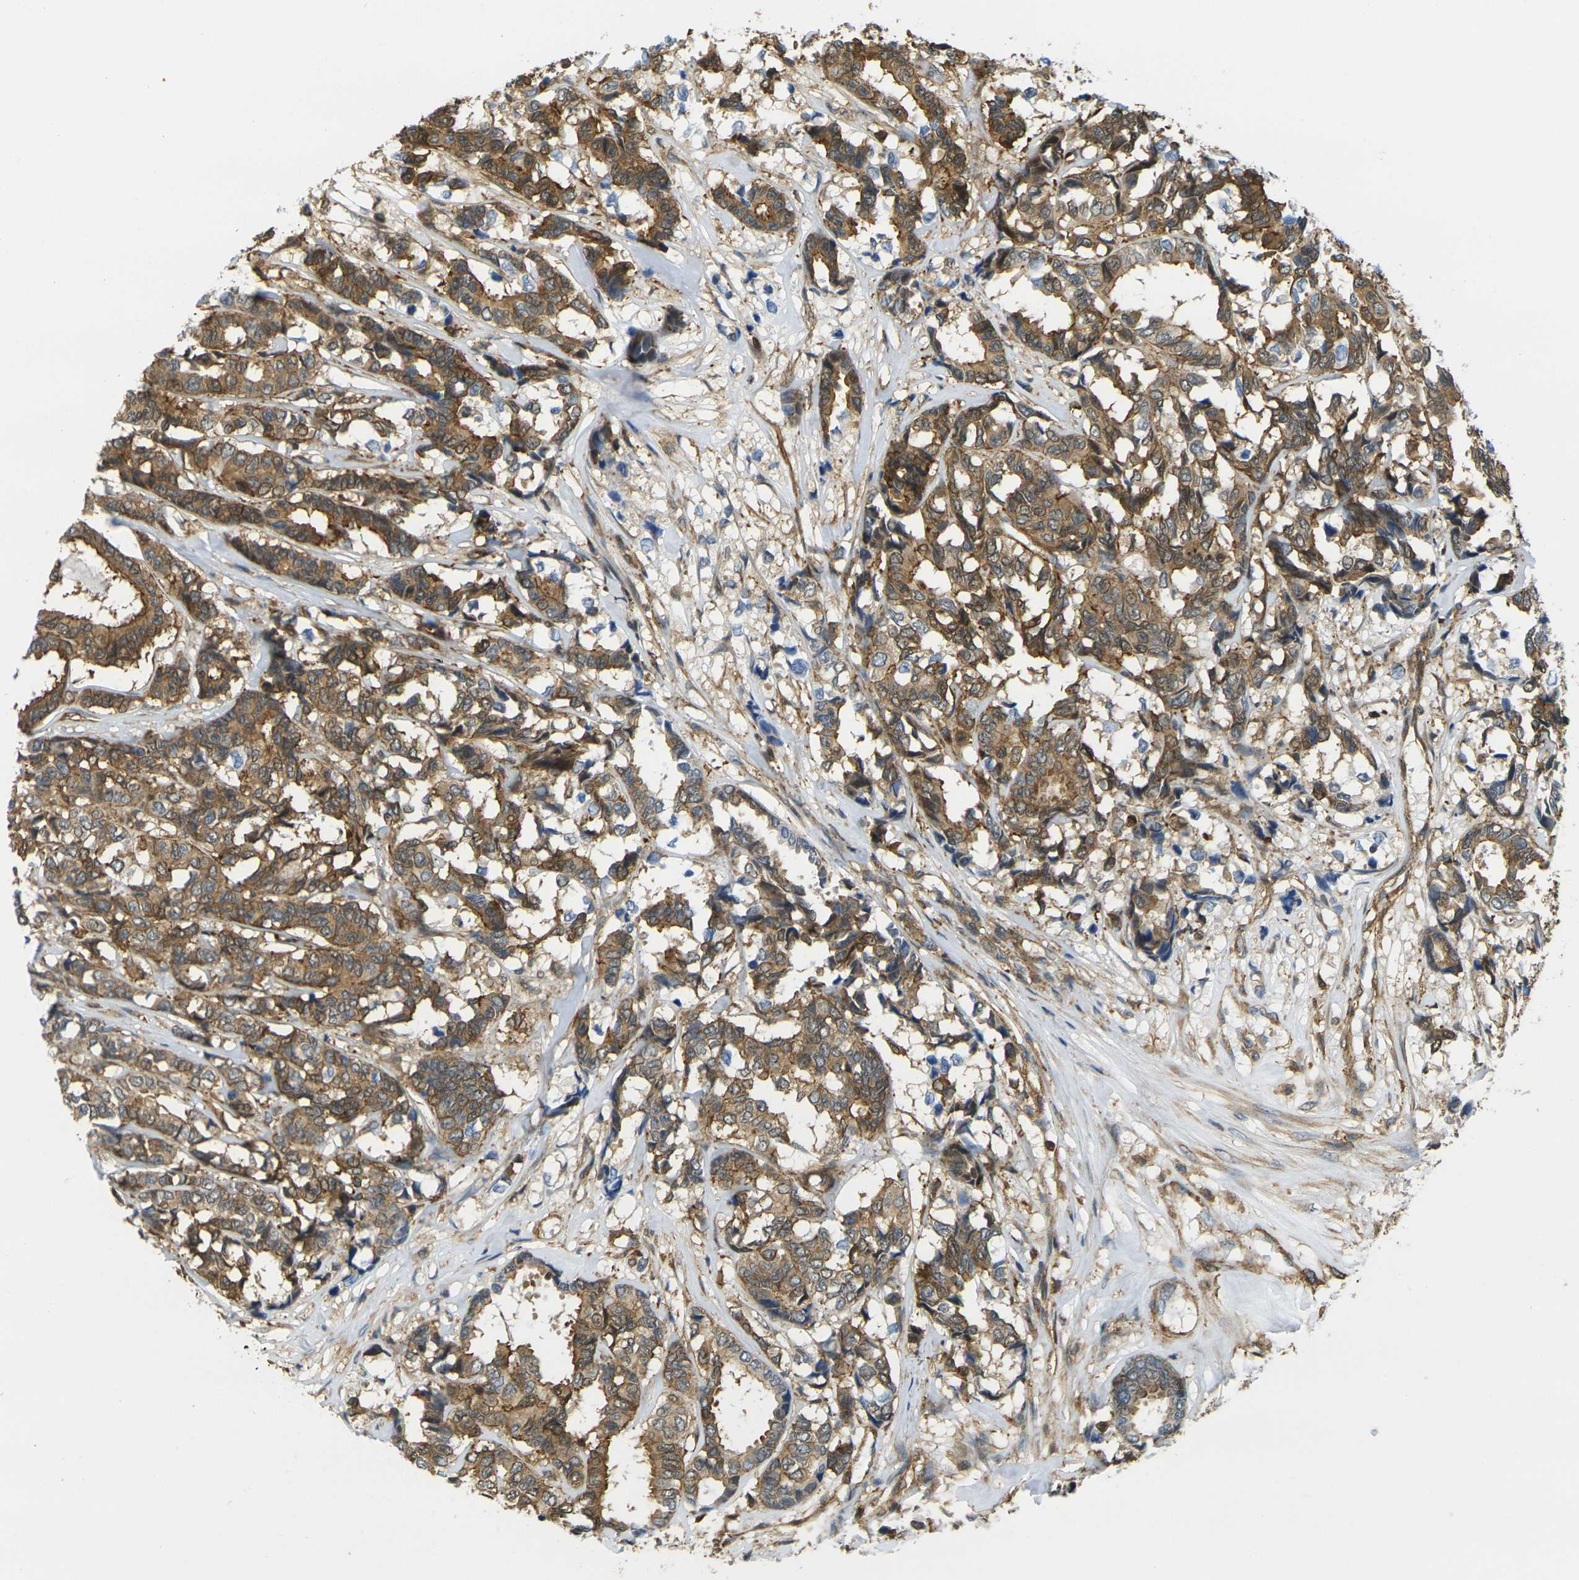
{"staining": {"intensity": "moderate", "quantity": ">75%", "location": "cytoplasmic/membranous"}, "tissue": "breast cancer", "cell_type": "Tumor cells", "image_type": "cancer", "snomed": [{"axis": "morphology", "description": "Duct carcinoma"}, {"axis": "topography", "description": "Breast"}], "caption": "Immunohistochemistry (DAB) staining of infiltrating ductal carcinoma (breast) shows moderate cytoplasmic/membranous protein staining in about >75% of tumor cells.", "gene": "LASP1", "patient": {"sex": "female", "age": 87}}